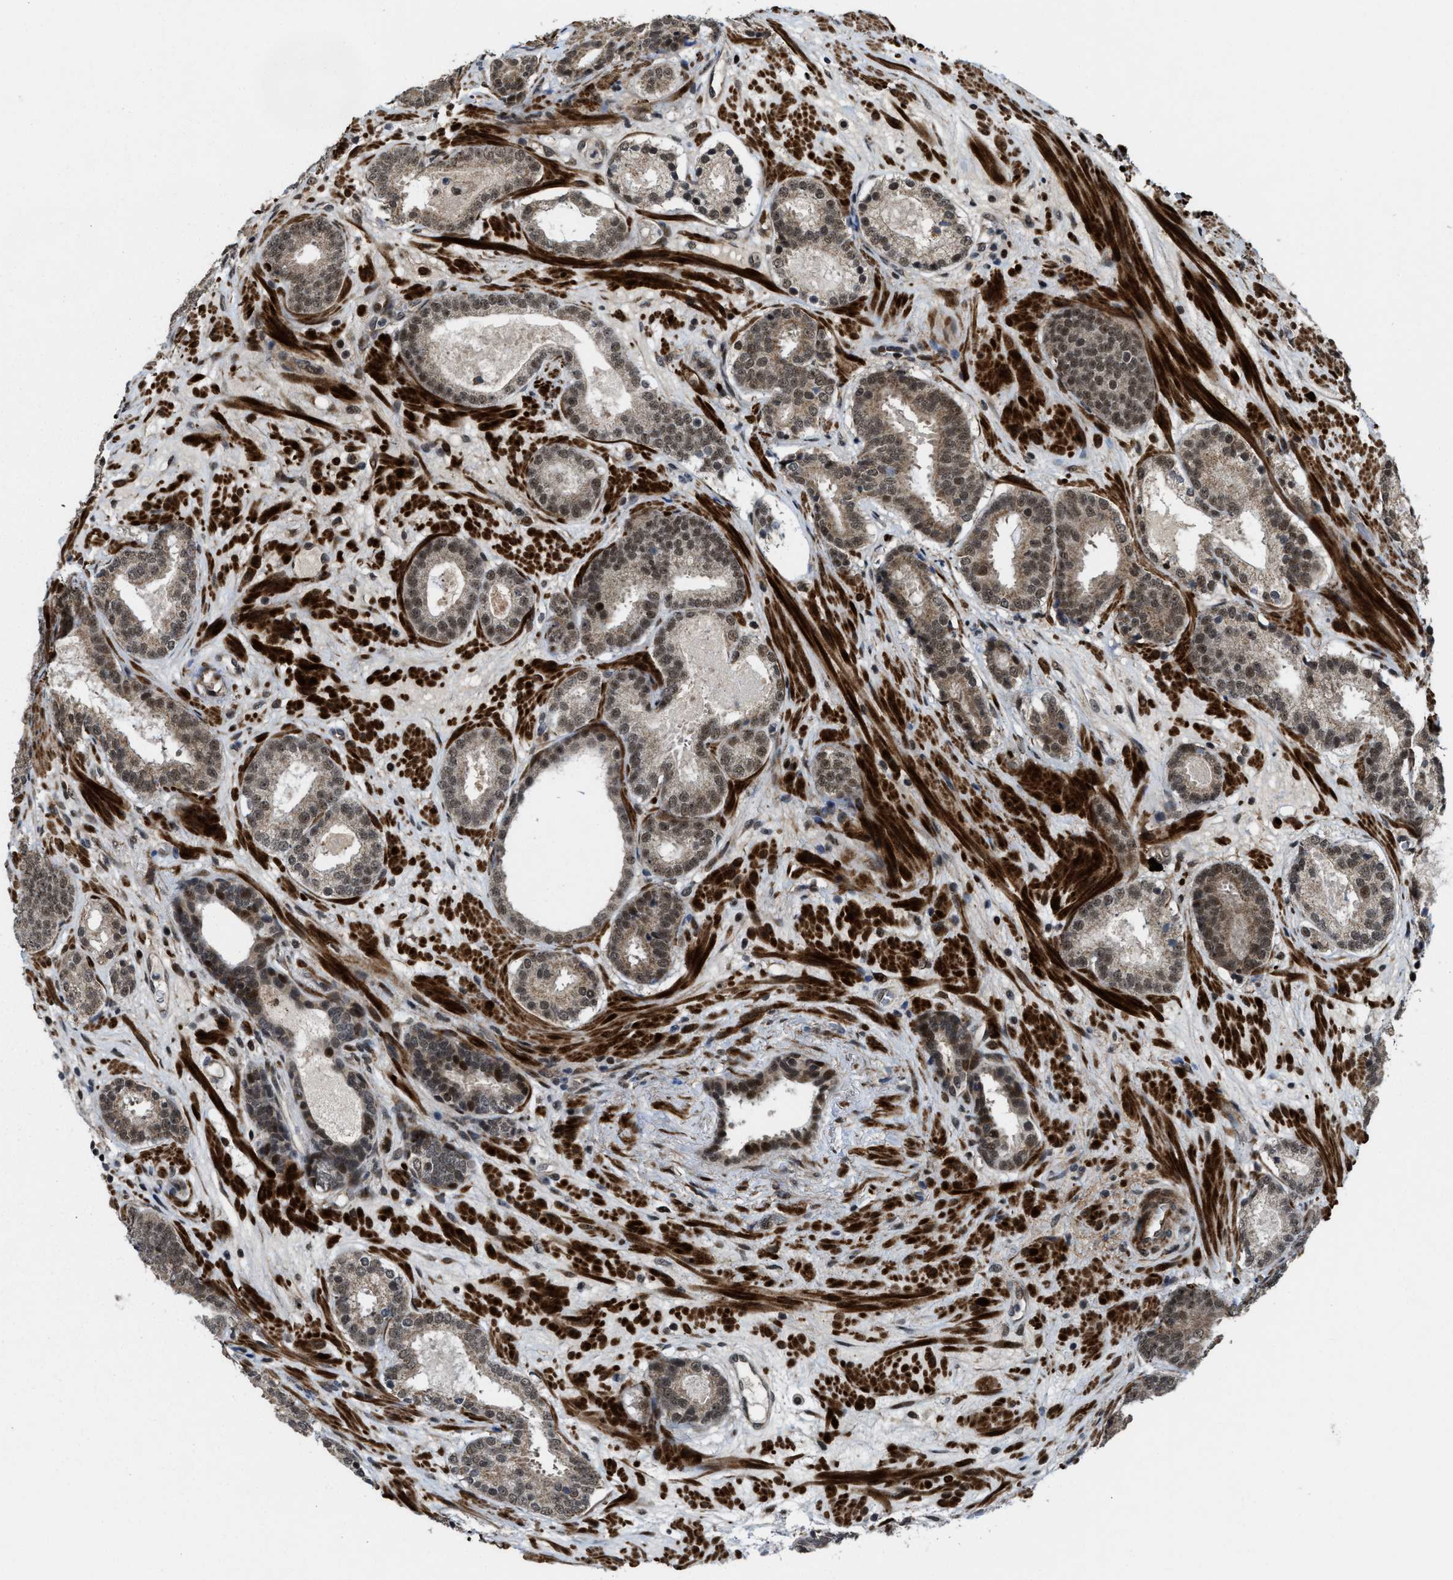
{"staining": {"intensity": "weak", "quantity": ">75%", "location": "cytoplasmic/membranous,nuclear"}, "tissue": "prostate cancer", "cell_type": "Tumor cells", "image_type": "cancer", "snomed": [{"axis": "morphology", "description": "Adenocarcinoma, Low grade"}, {"axis": "topography", "description": "Prostate"}], "caption": "Approximately >75% of tumor cells in human prostate cancer demonstrate weak cytoplasmic/membranous and nuclear protein positivity as visualized by brown immunohistochemical staining.", "gene": "ZNF250", "patient": {"sex": "male", "age": 69}}